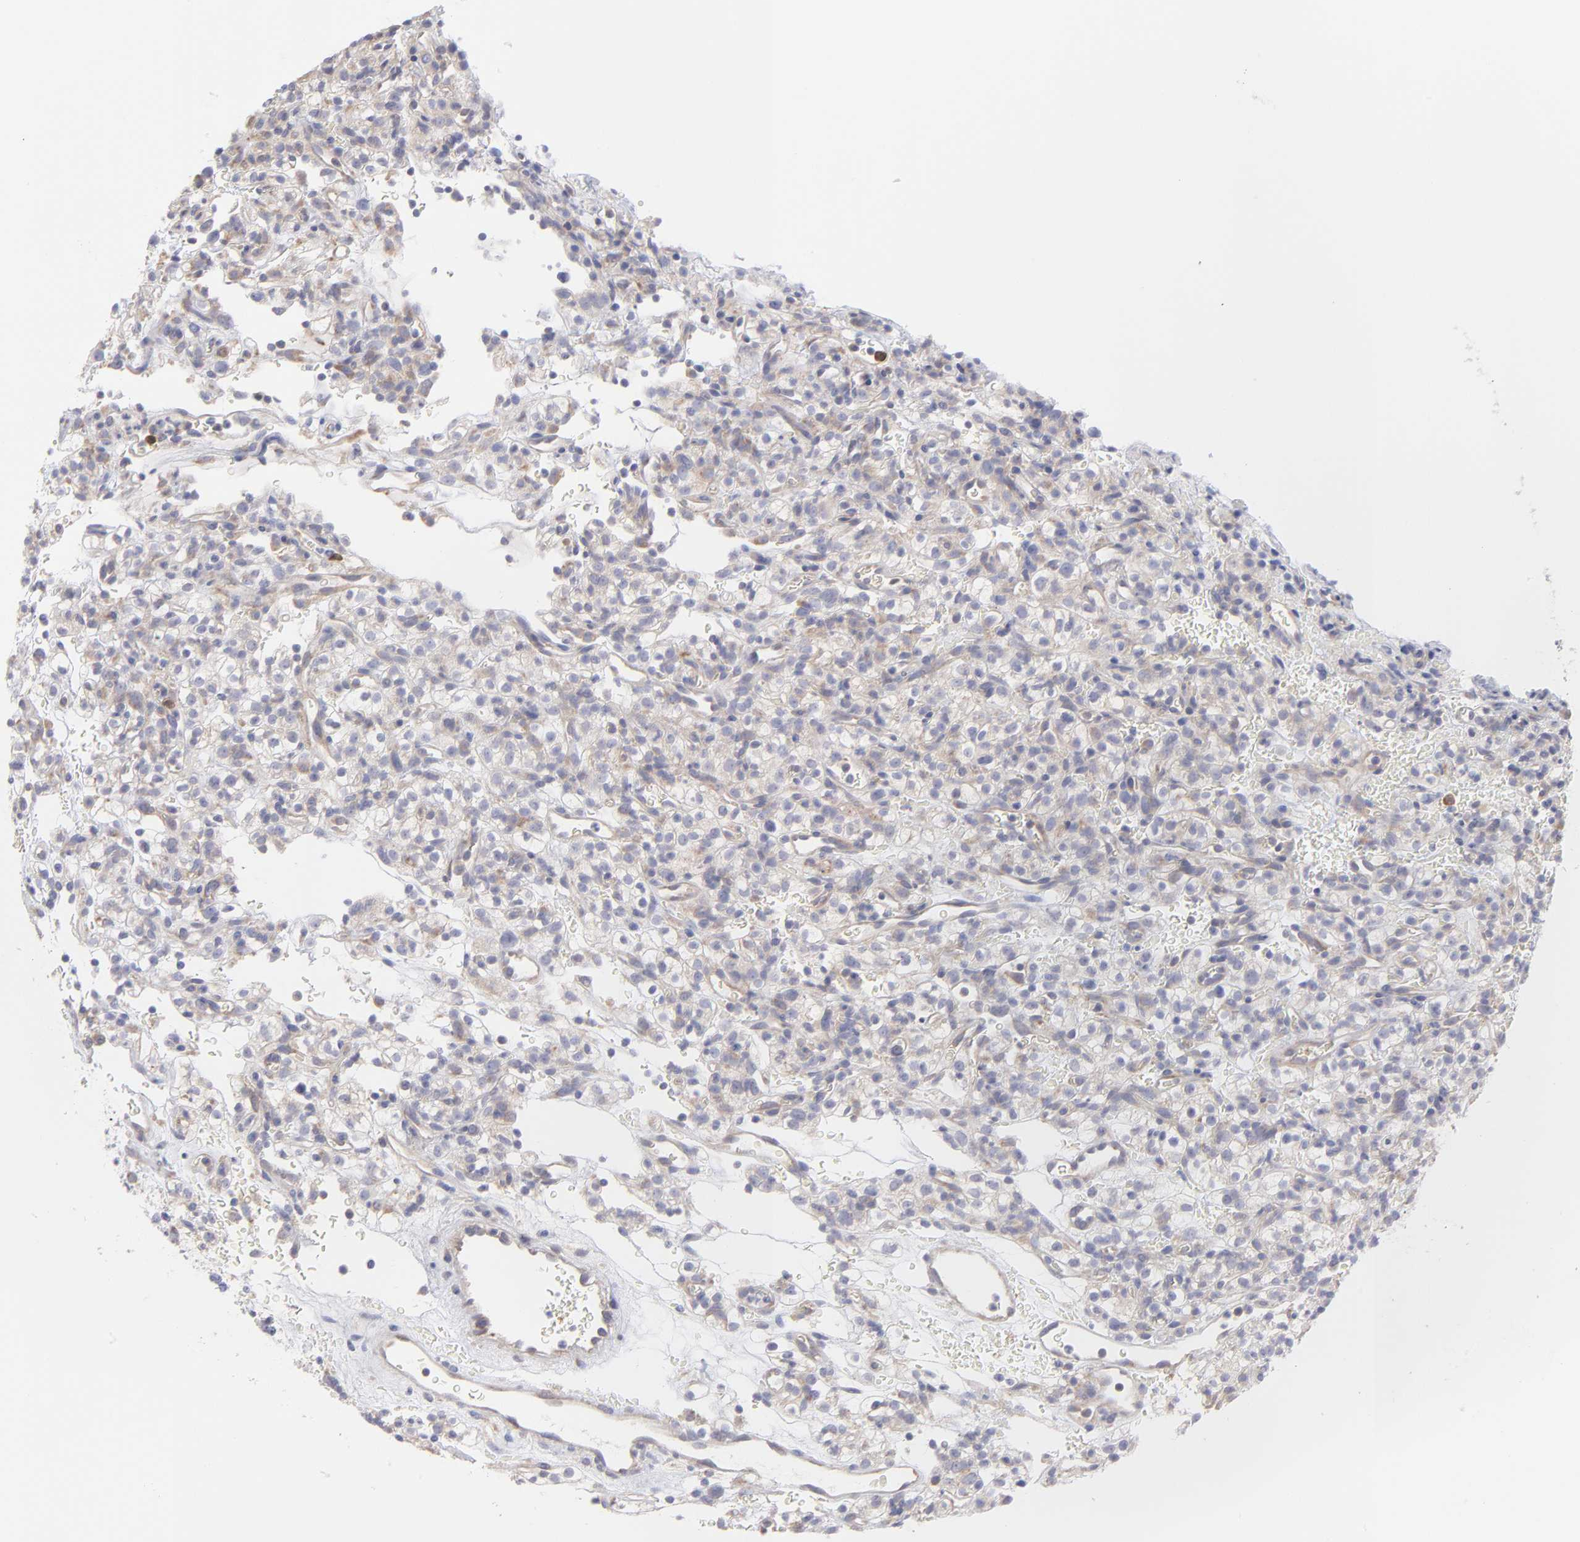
{"staining": {"intensity": "negative", "quantity": "none", "location": "none"}, "tissue": "renal cancer", "cell_type": "Tumor cells", "image_type": "cancer", "snomed": [{"axis": "morphology", "description": "Normal tissue, NOS"}, {"axis": "morphology", "description": "Adenocarcinoma, NOS"}, {"axis": "topography", "description": "Kidney"}], "caption": "Tumor cells are negative for brown protein staining in renal adenocarcinoma. The staining is performed using DAB (3,3'-diaminobenzidine) brown chromogen with nuclei counter-stained in using hematoxylin.", "gene": "RPLP0", "patient": {"sex": "female", "age": 72}}